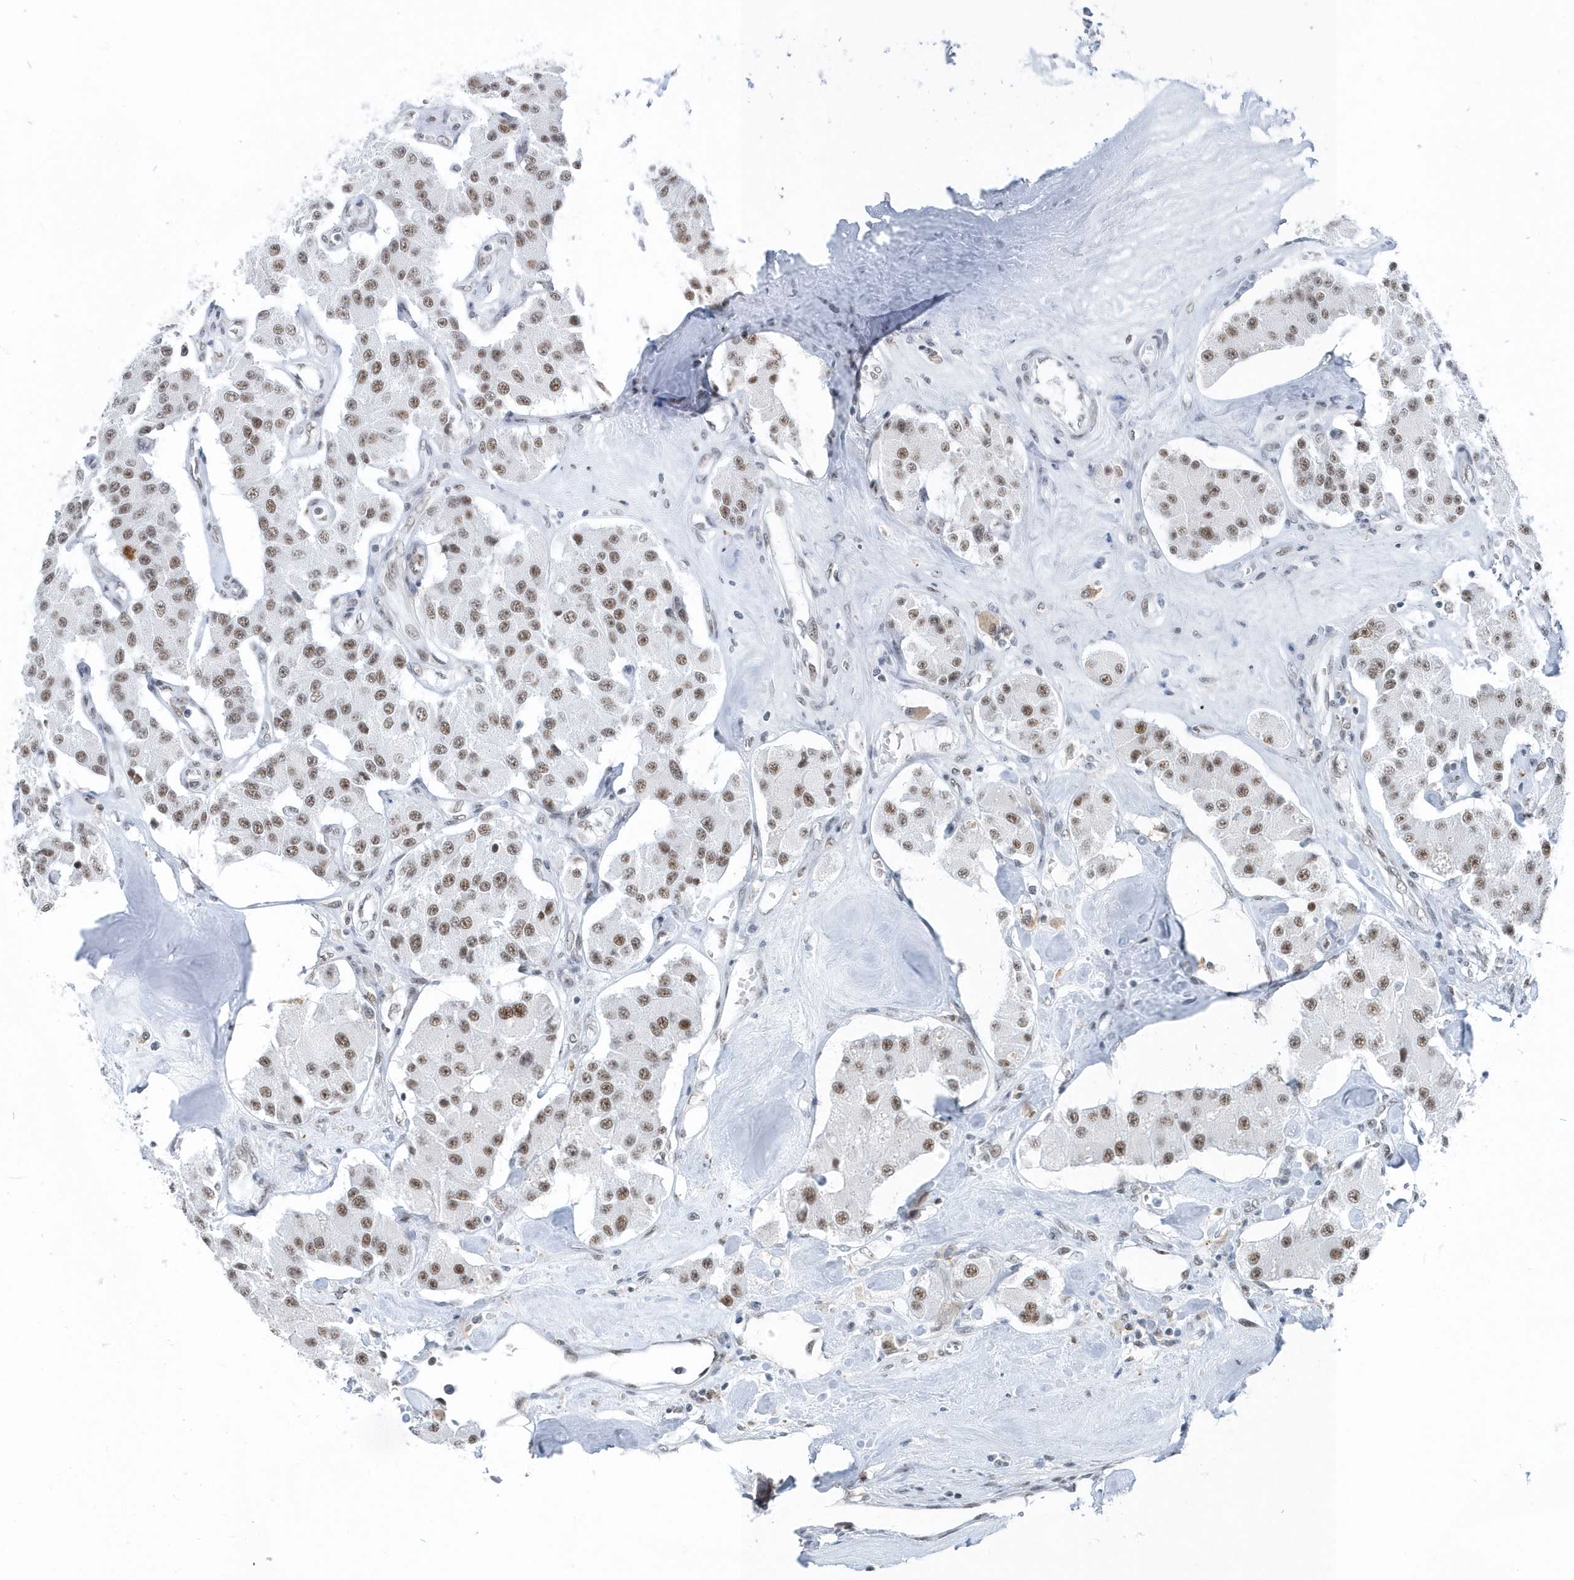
{"staining": {"intensity": "moderate", "quantity": ">75%", "location": "nuclear"}, "tissue": "carcinoid", "cell_type": "Tumor cells", "image_type": "cancer", "snomed": [{"axis": "morphology", "description": "Carcinoid, malignant, NOS"}, {"axis": "topography", "description": "Pancreas"}], "caption": "Human carcinoid stained with a protein marker reveals moderate staining in tumor cells.", "gene": "FIP1L1", "patient": {"sex": "male", "age": 41}}